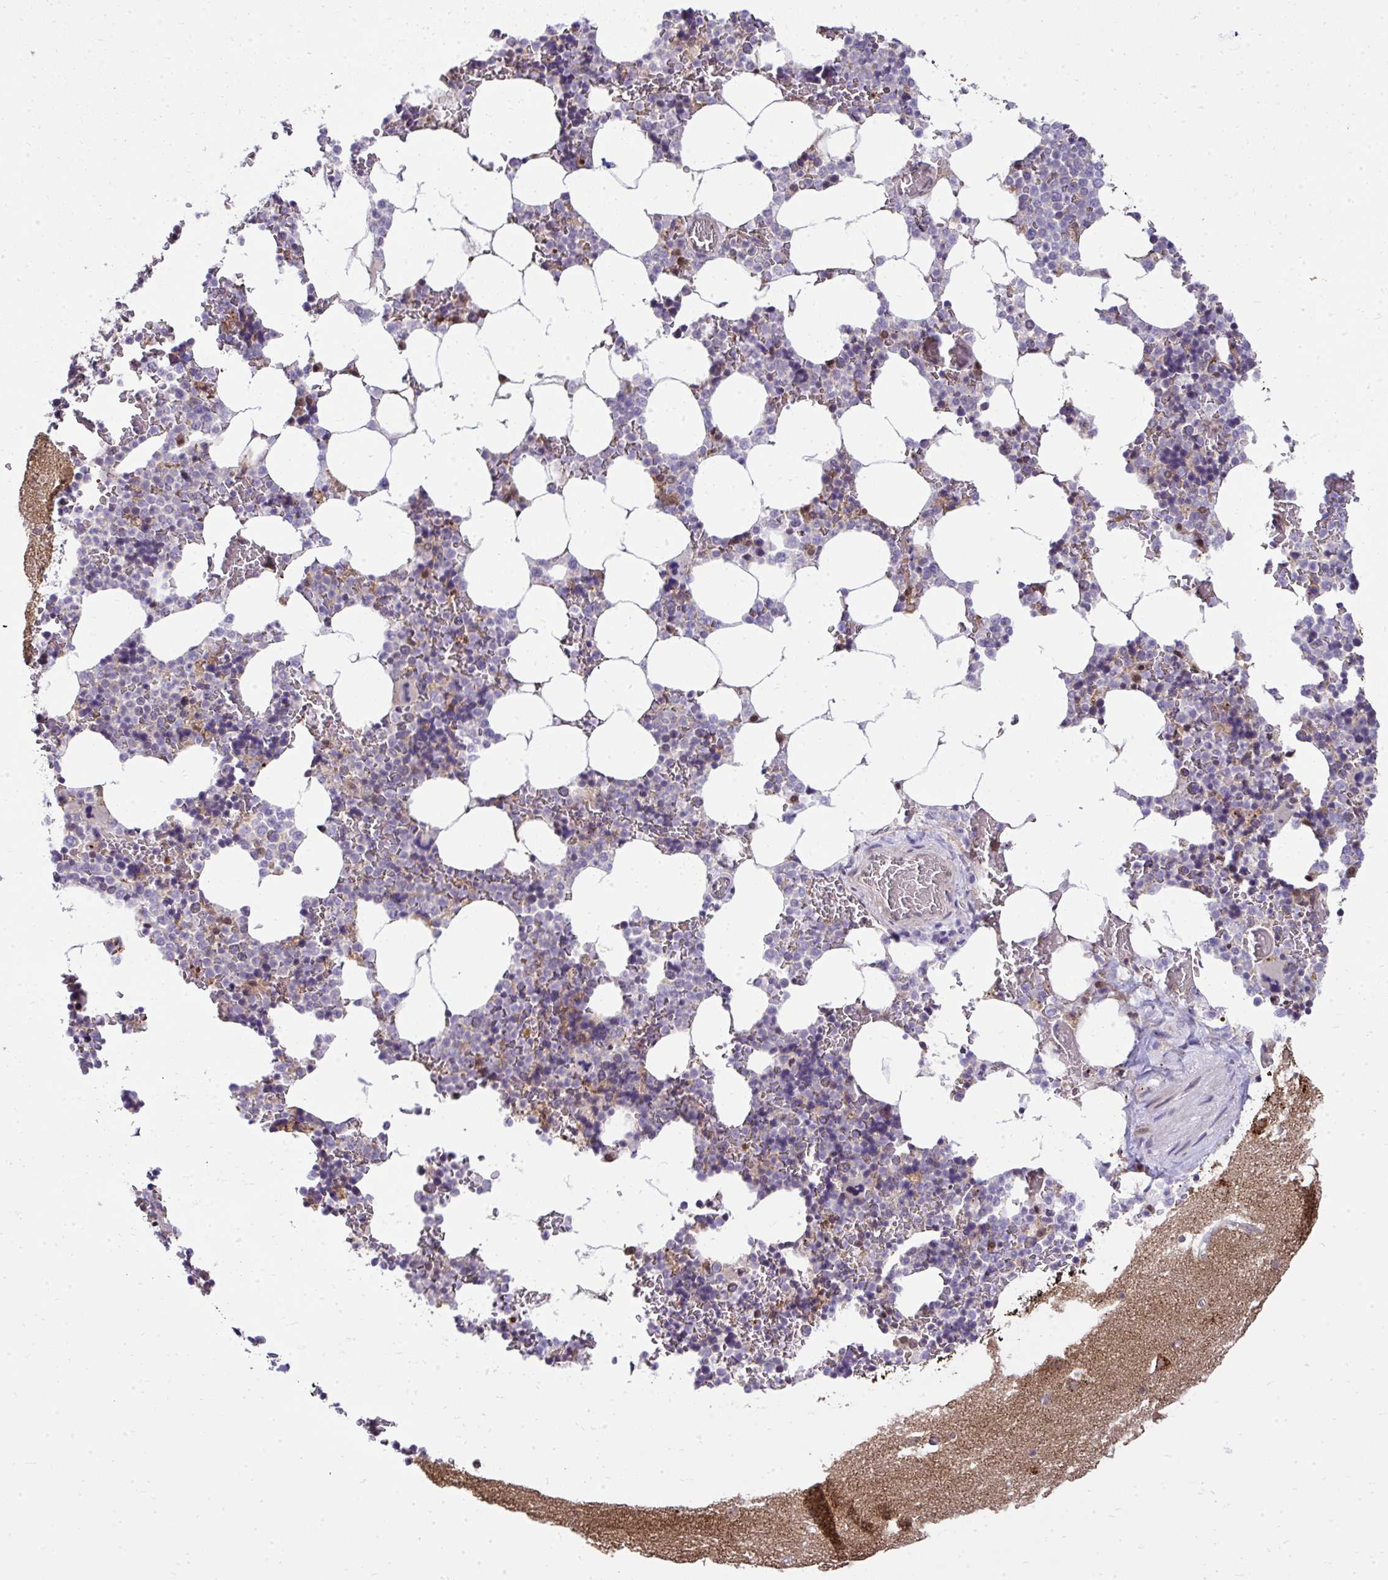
{"staining": {"intensity": "moderate", "quantity": "<25%", "location": "cytoplasmic/membranous"}, "tissue": "bone marrow", "cell_type": "Hematopoietic cells", "image_type": "normal", "snomed": [{"axis": "morphology", "description": "Normal tissue, NOS"}, {"axis": "topography", "description": "Bone marrow"}], "caption": "Immunohistochemistry (IHC) micrograph of benign bone marrow: bone marrow stained using immunohistochemistry shows low levels of moderate protein expression localized specifically in the cytoplasmic/membranous of hematopoietic cells, appearing as a cytoplasmic/membranous brown color.", "gene": "RDH14", "patient": {"sex": "female", "age": 42}}